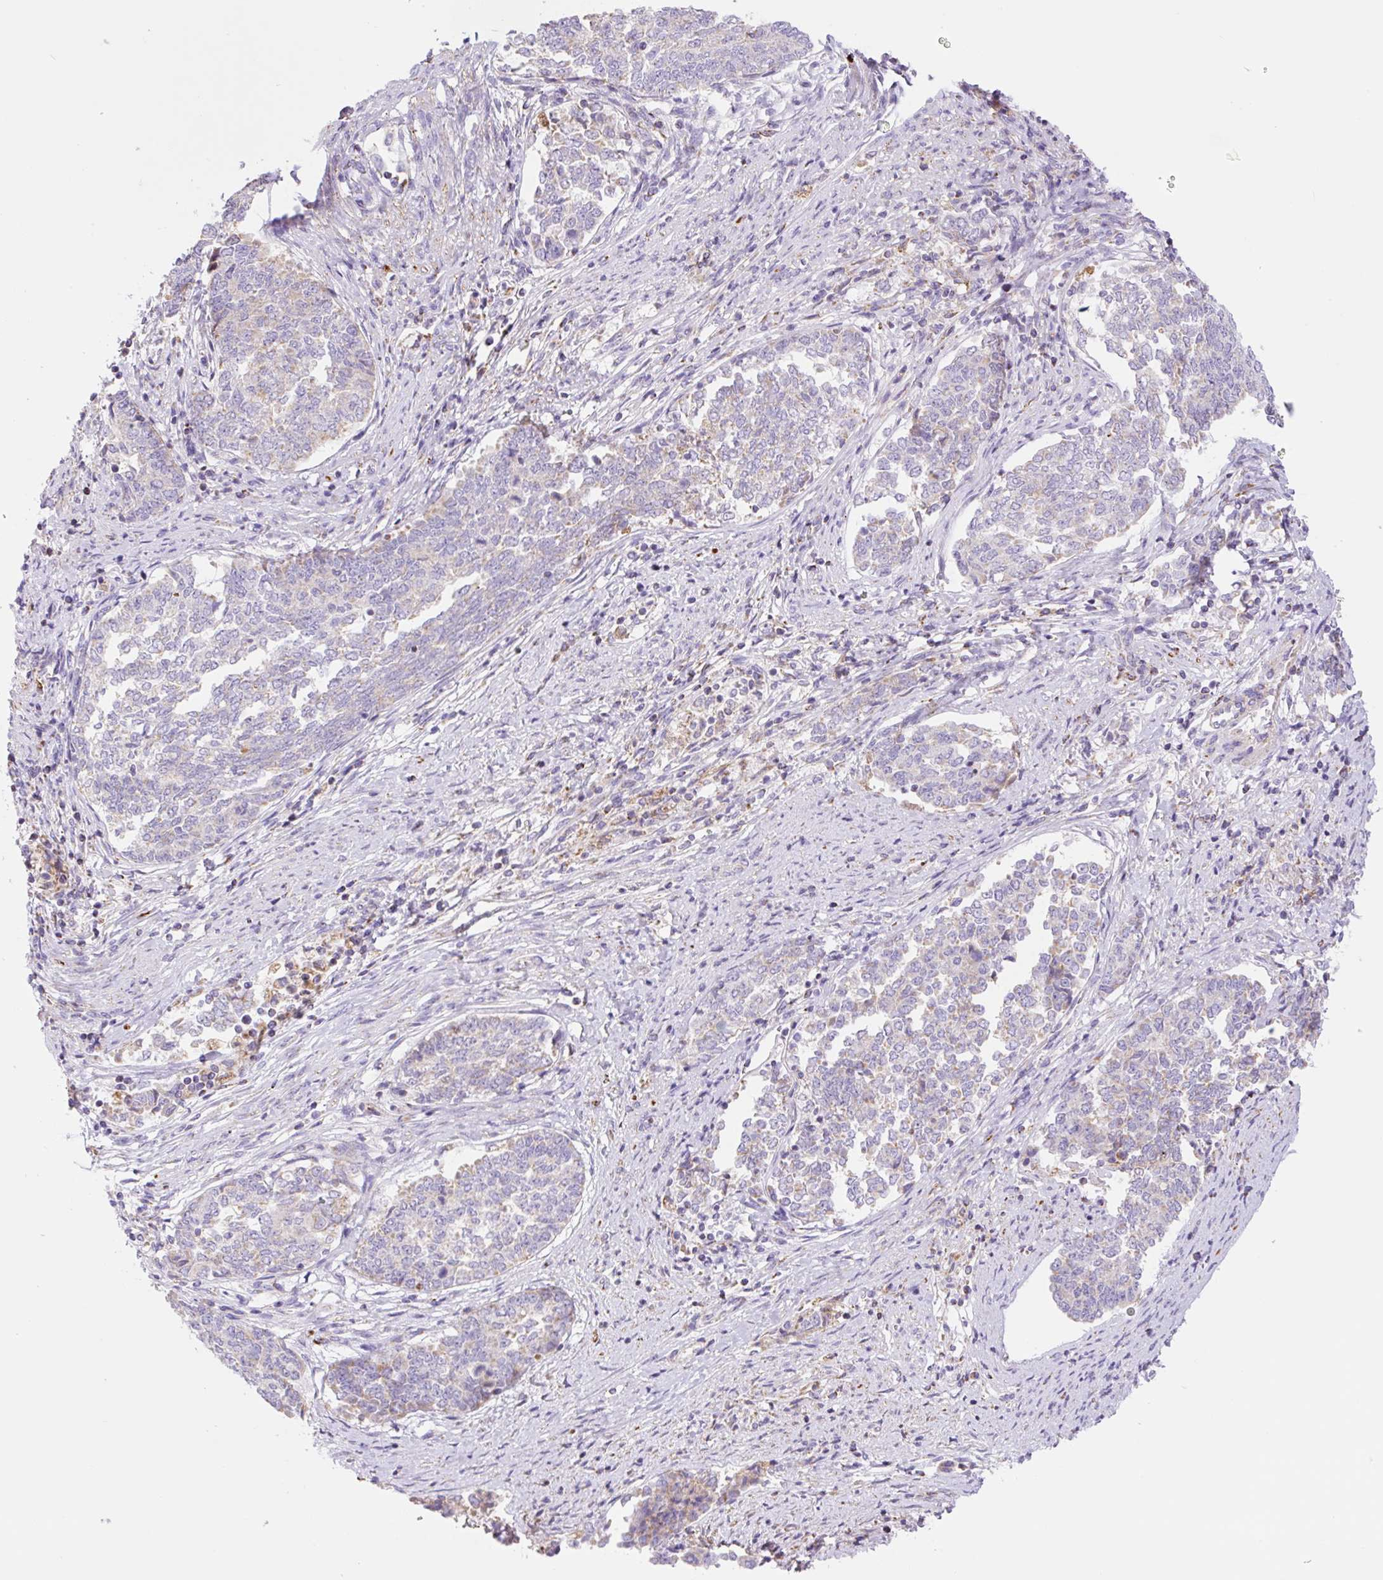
{"staining": {"intensity": "weak", "quantity": "<25%", "location": "cytoplasmic/membranous"}, "tissue": "endometrial cancer", "cell_type": "Tumor cells", "image_type": "cancer", "snomed": [{"axis": "morphology", "description": "Adenocarcinoma, NOS"}, {"axis": "topography", "description": "Endometrium"}], "caption": "Protein analysis of endometrial cancer reveals no significant expression in tumor cells.", "gene": "ETNK2", "patient": {"sex": "female", "age": 80}}